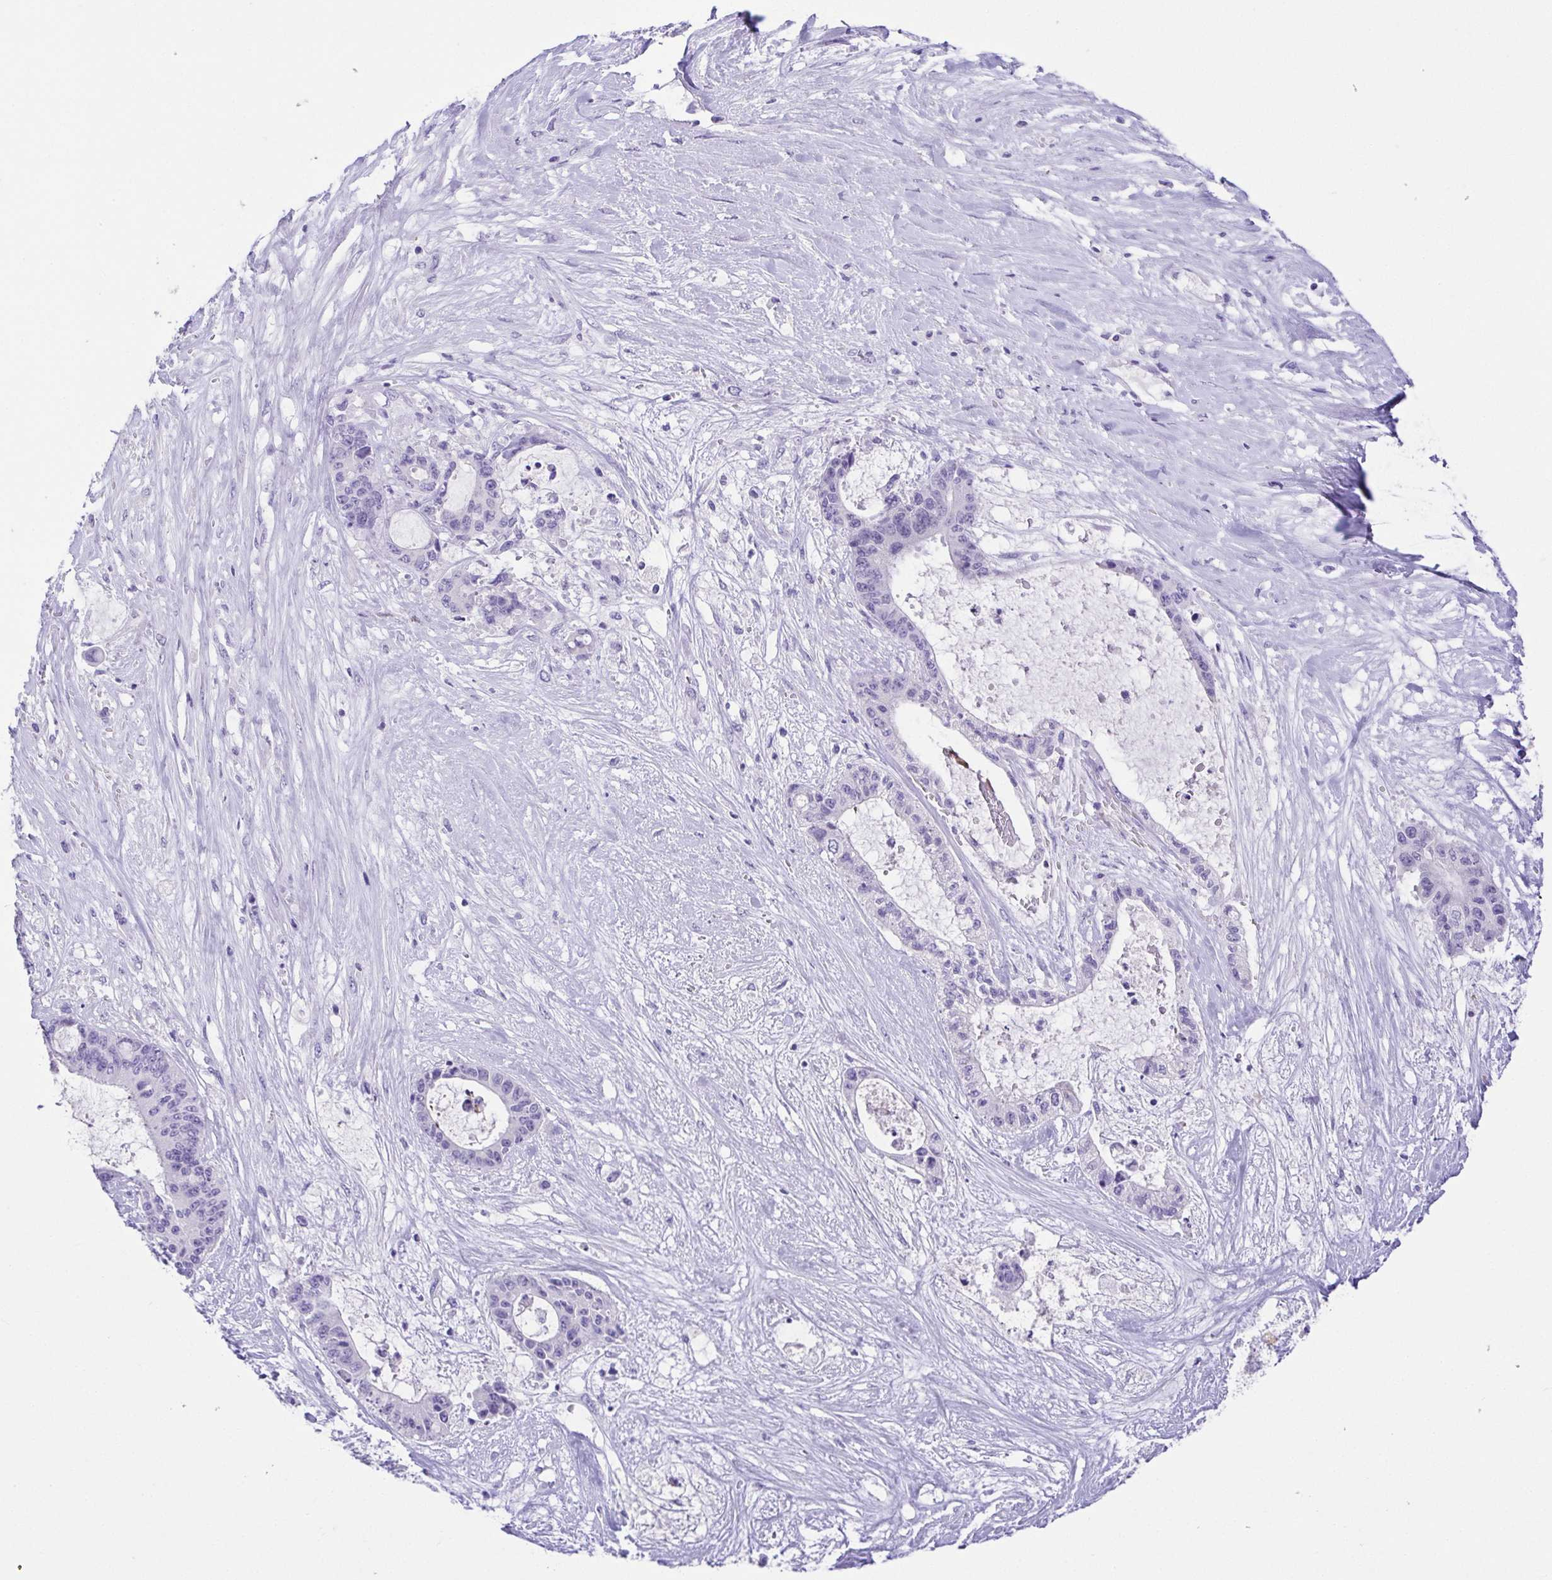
{"staining": {"intensity": "negative", "quantity": "none", "location": "none"}, "tissue": "liver cancer", "cell_type": "Tumor cells", "image_type": "cancer", "snomed": [{"axis": "morphology", "description": "Normal tissue, NOS"}, {"axis": "morphology", "description": "Cholangiocarcinoma"}, {"axis": "topography", "description": "Liver"}, {"axis": "topography", "description": "Peripheral nerve tissue"}], "caption": "Tumor cells are negative for protein expression in human liver cholangiocarcinoma.", "gene": "SPATA4", "patient": {"sex": "female", "age": 73}}